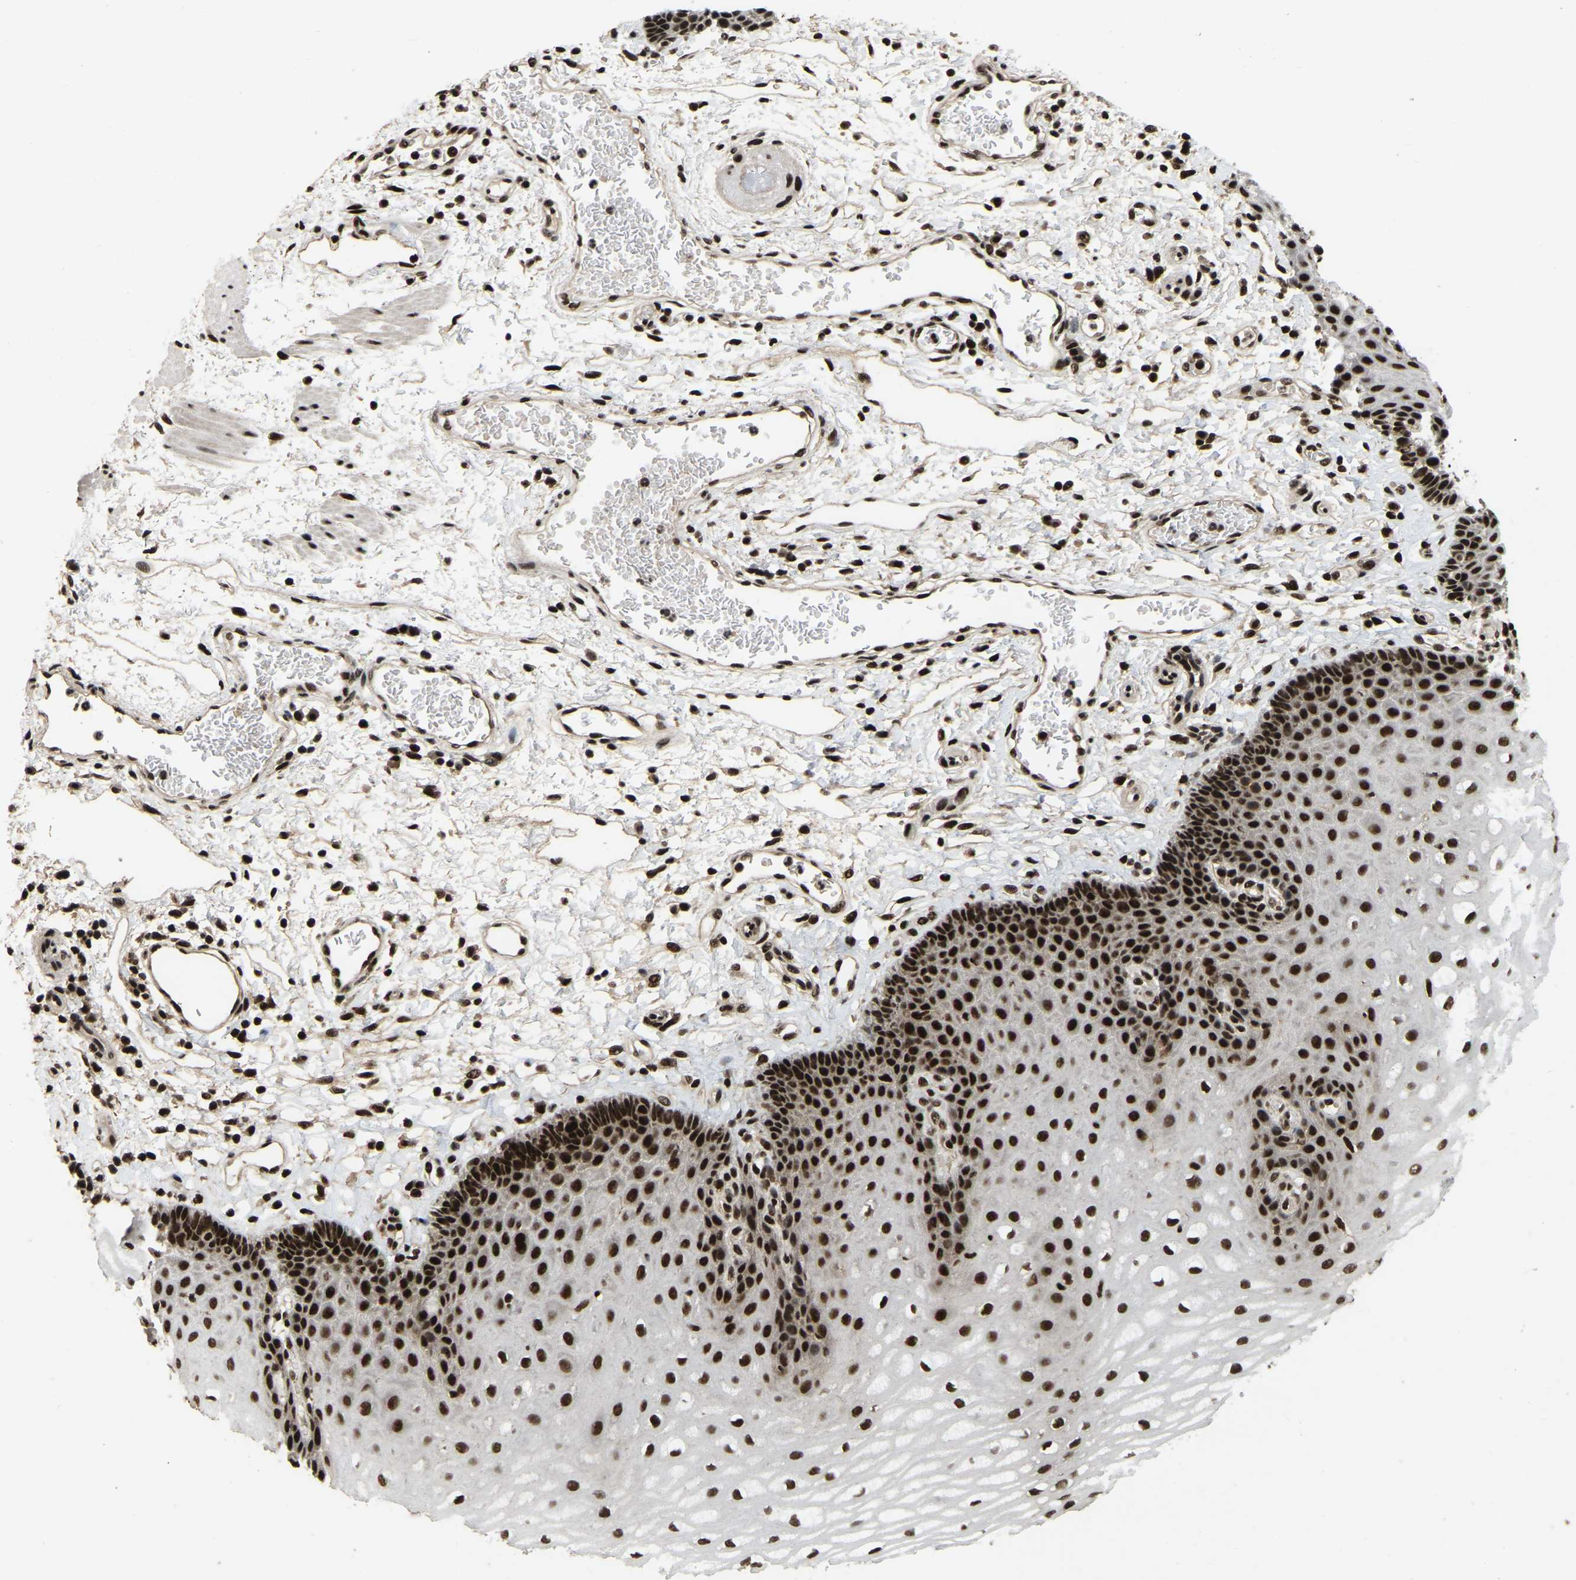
{"staining": {"intensity": "strong", "quantity": ">75%", "location": "nuclear"}, "tissue": "esophagus", "cell_type": "Squamous epithelial cells", "image_type": "normal", "snomed": [{"axis": "morphology", "description": "Normal tissue, NOS"}, {"axis": "topography", "description": "Esophagus"}], "caption": "Esophagus was stained to show a protein in brown. There is high levels of strong nuclear expression in approximately >75% of squamous epithelial cells. The protein of interest is stained brown, and the nuclei are stained in blue (DAB (3,3'-diaminobenzidine) IHC with brightfield microscopy, high magnification).", "gene": "TBL1XR1", "patient": {"sex": "male", "age": 54}}